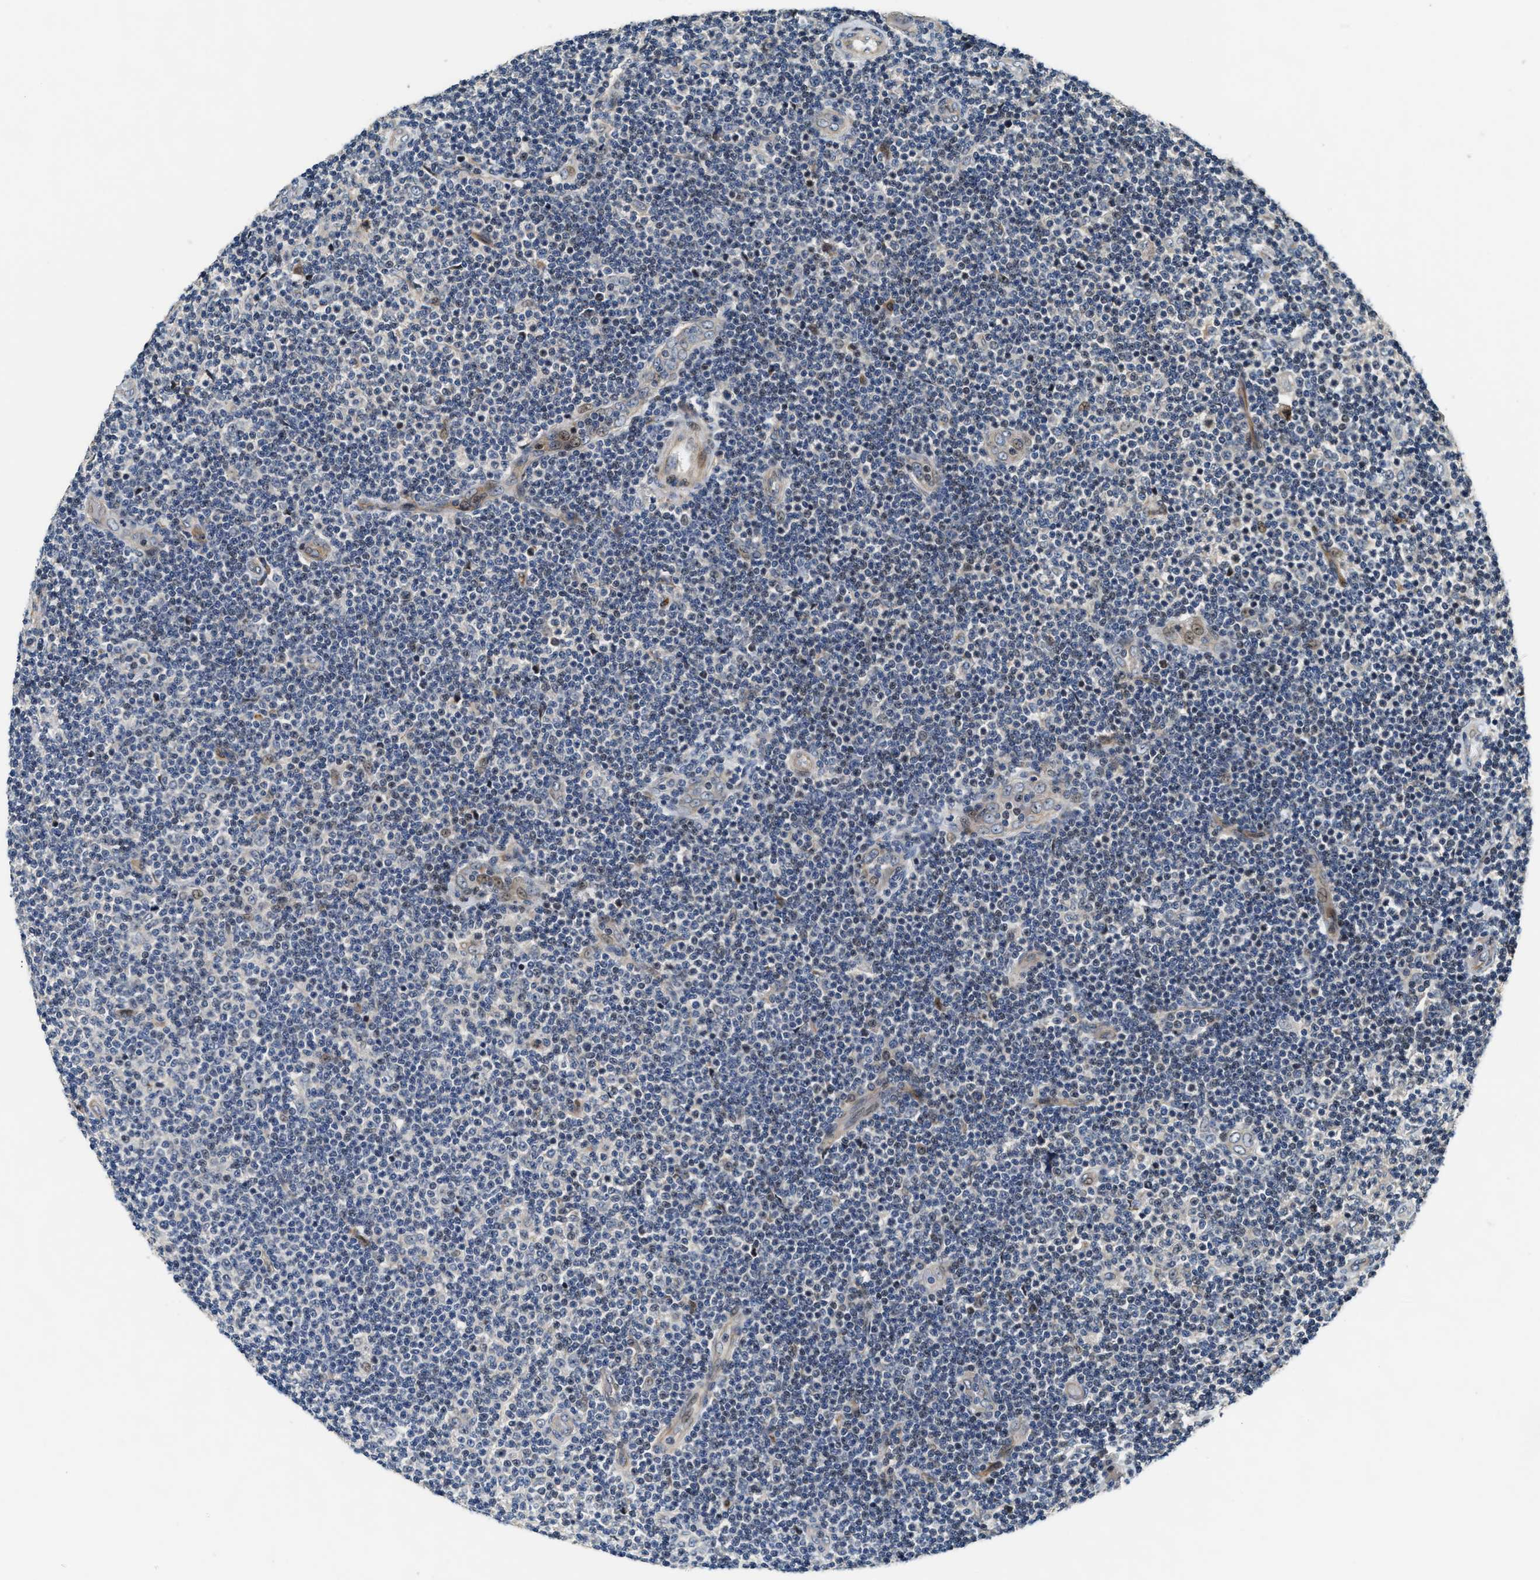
{"staining": {"intensity": "weak", "quantity": "<25%", "location": "nuclear"}, "tissue": "lymphoma", "cell_type": "Tumor cells", "image_type": "cancer", "snomed": [{"axis": "morphology", "description": "Malignant lymphoma, non-Hodgkin's type, Low grade"}, {"axis": "topography", "description": "Lymph node"}], "caption": "This histopathology image is of low-grade malignant lymphoma, non-Hodgkin's type stained with IHC to label a protein in brown with the nuclei are counter-stained blue. There is no staining in tumor cells.", "gene": "ALDH3A2", "patient": {"sex": "male", "age": 83}}